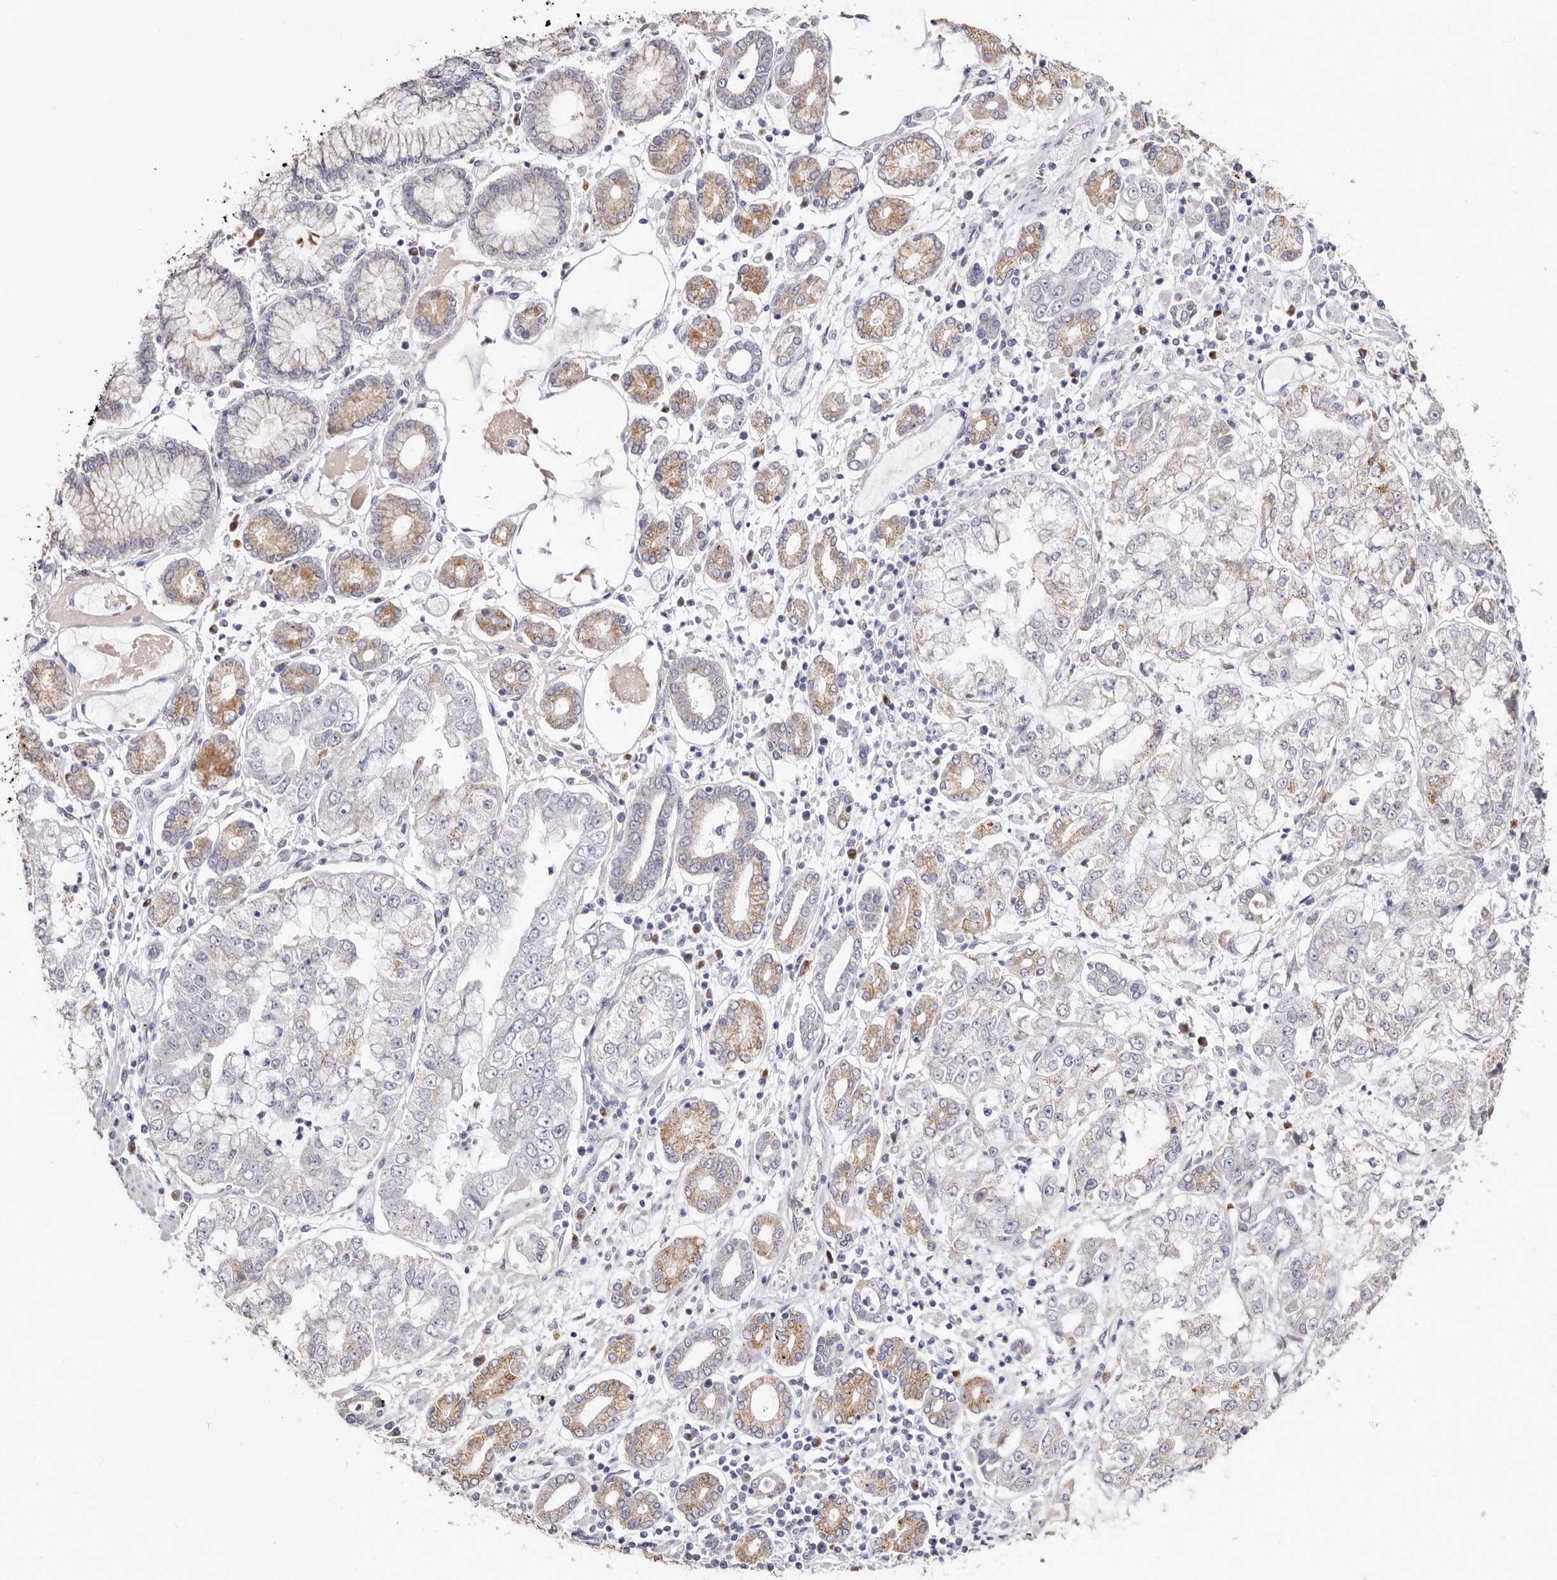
{"staining": {"intensity": "negative", "quantity": "none", "location": "none"}, "tissue": "stomach cancer", "cell_type": "Tumor cells", "image_type": "cancer", "snomed": [{"axis": "morphology", "description": "Adenocarcinoma, NOS"}, {"axis": "topography", "description": "Stomach"}], "caption": "High power microscopy photomicrograph of an immunohistochemistry micrograph of stomach cancer, revealing no significant staining in tumor cells.", "gene": "LGALS7B", "patient": {"sex": "male", "age": 76}}